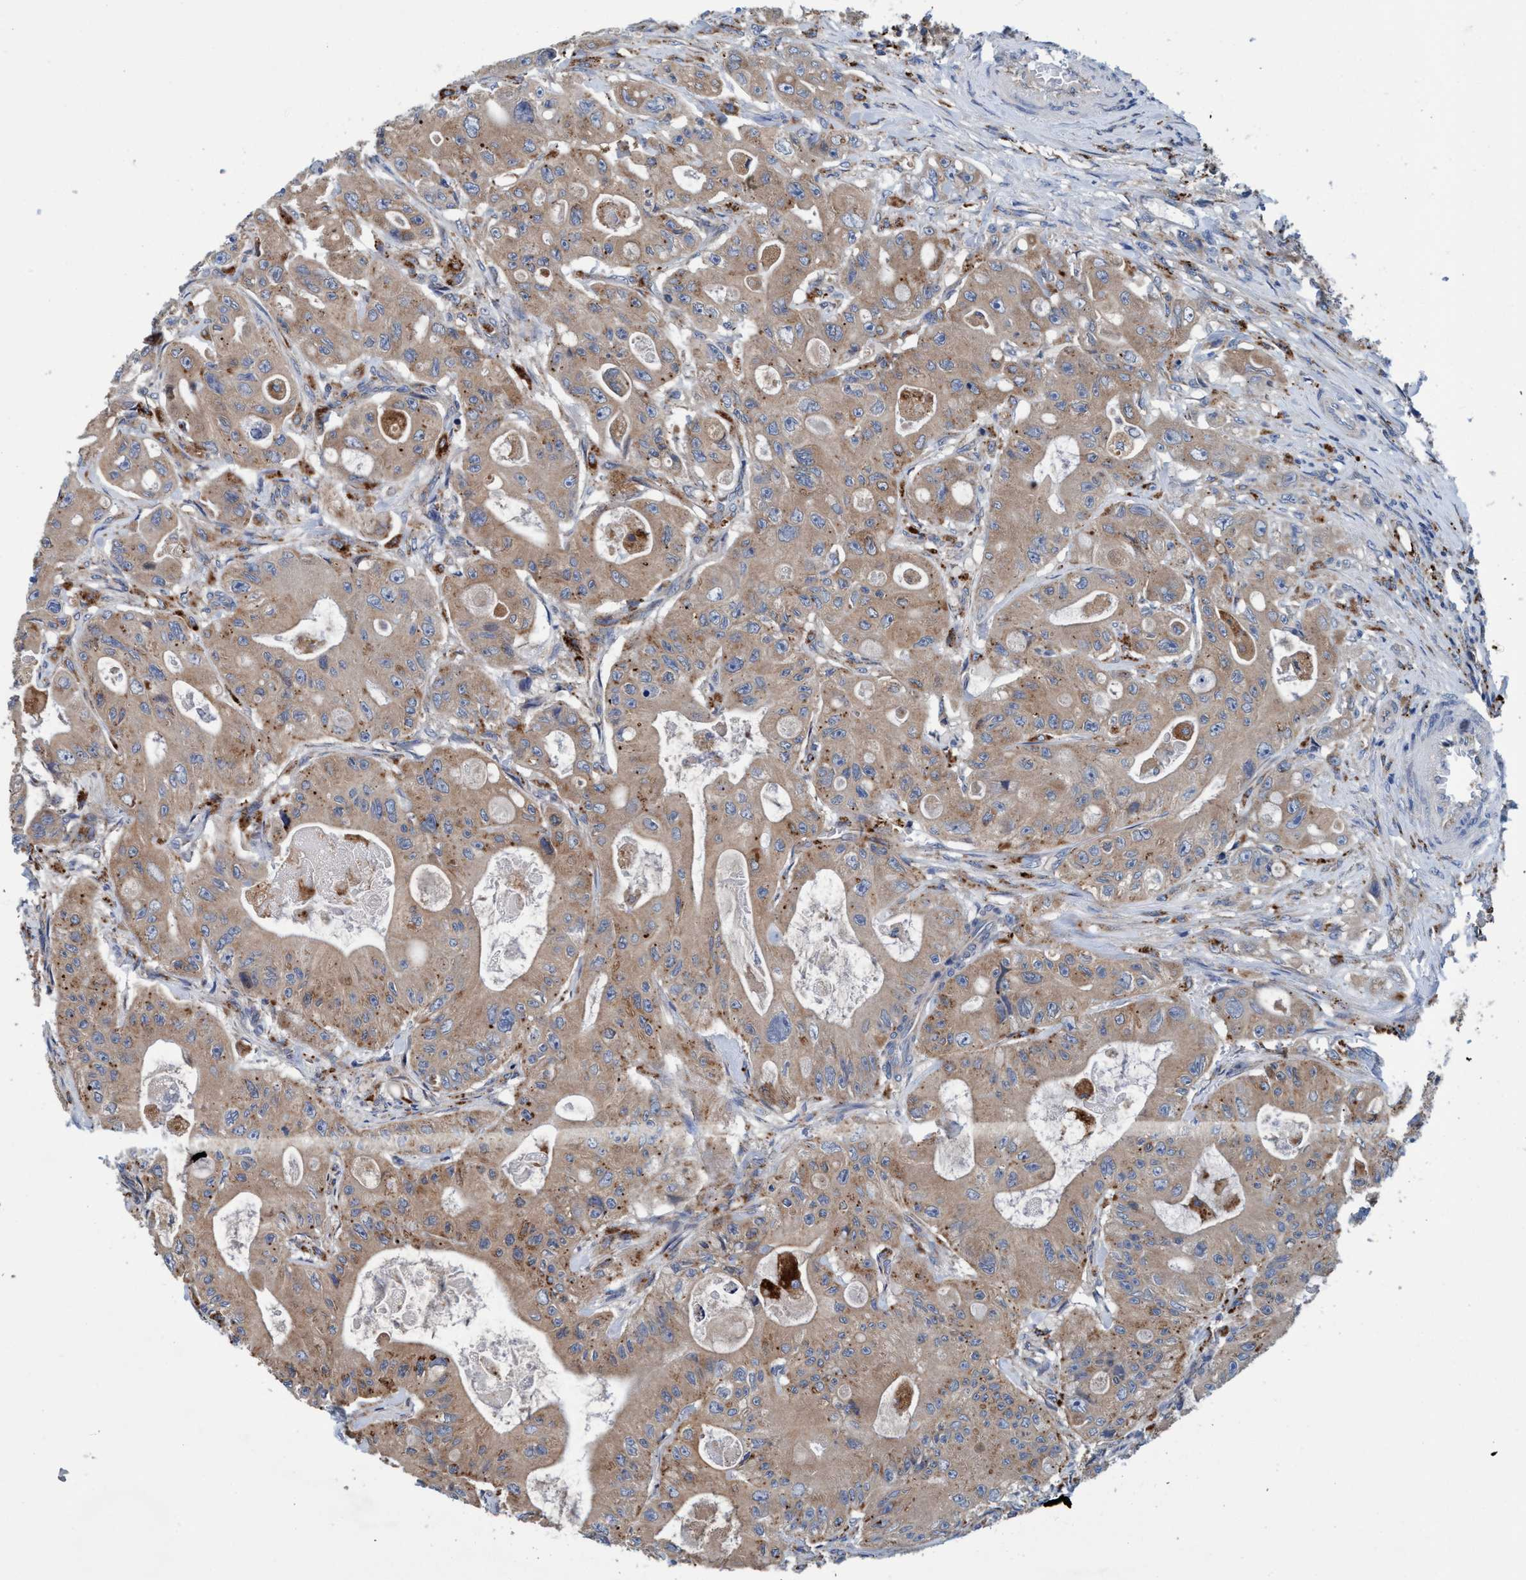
{"staining": {"intensity": "weak", "quantity": ">75%", "location": "cytoplasmic/membranous"}, "tissue": "colorectal cancer", "cell_type": "Tumor cells", "image_type": "cancer", "snomed": [{"axis": "morphology", "description": "Adenocarcinoma, NOS"}, {"axis": "topography", "description": "Colon"}], "caption": "Immunohistochemical staining of colorectal adenocarcinoma displays weak cytoplasmic/membranous protein staining in about >75% of tumor cells.", "gene": "ENDOG", "patient": {"sex": "female", "age": 46}}